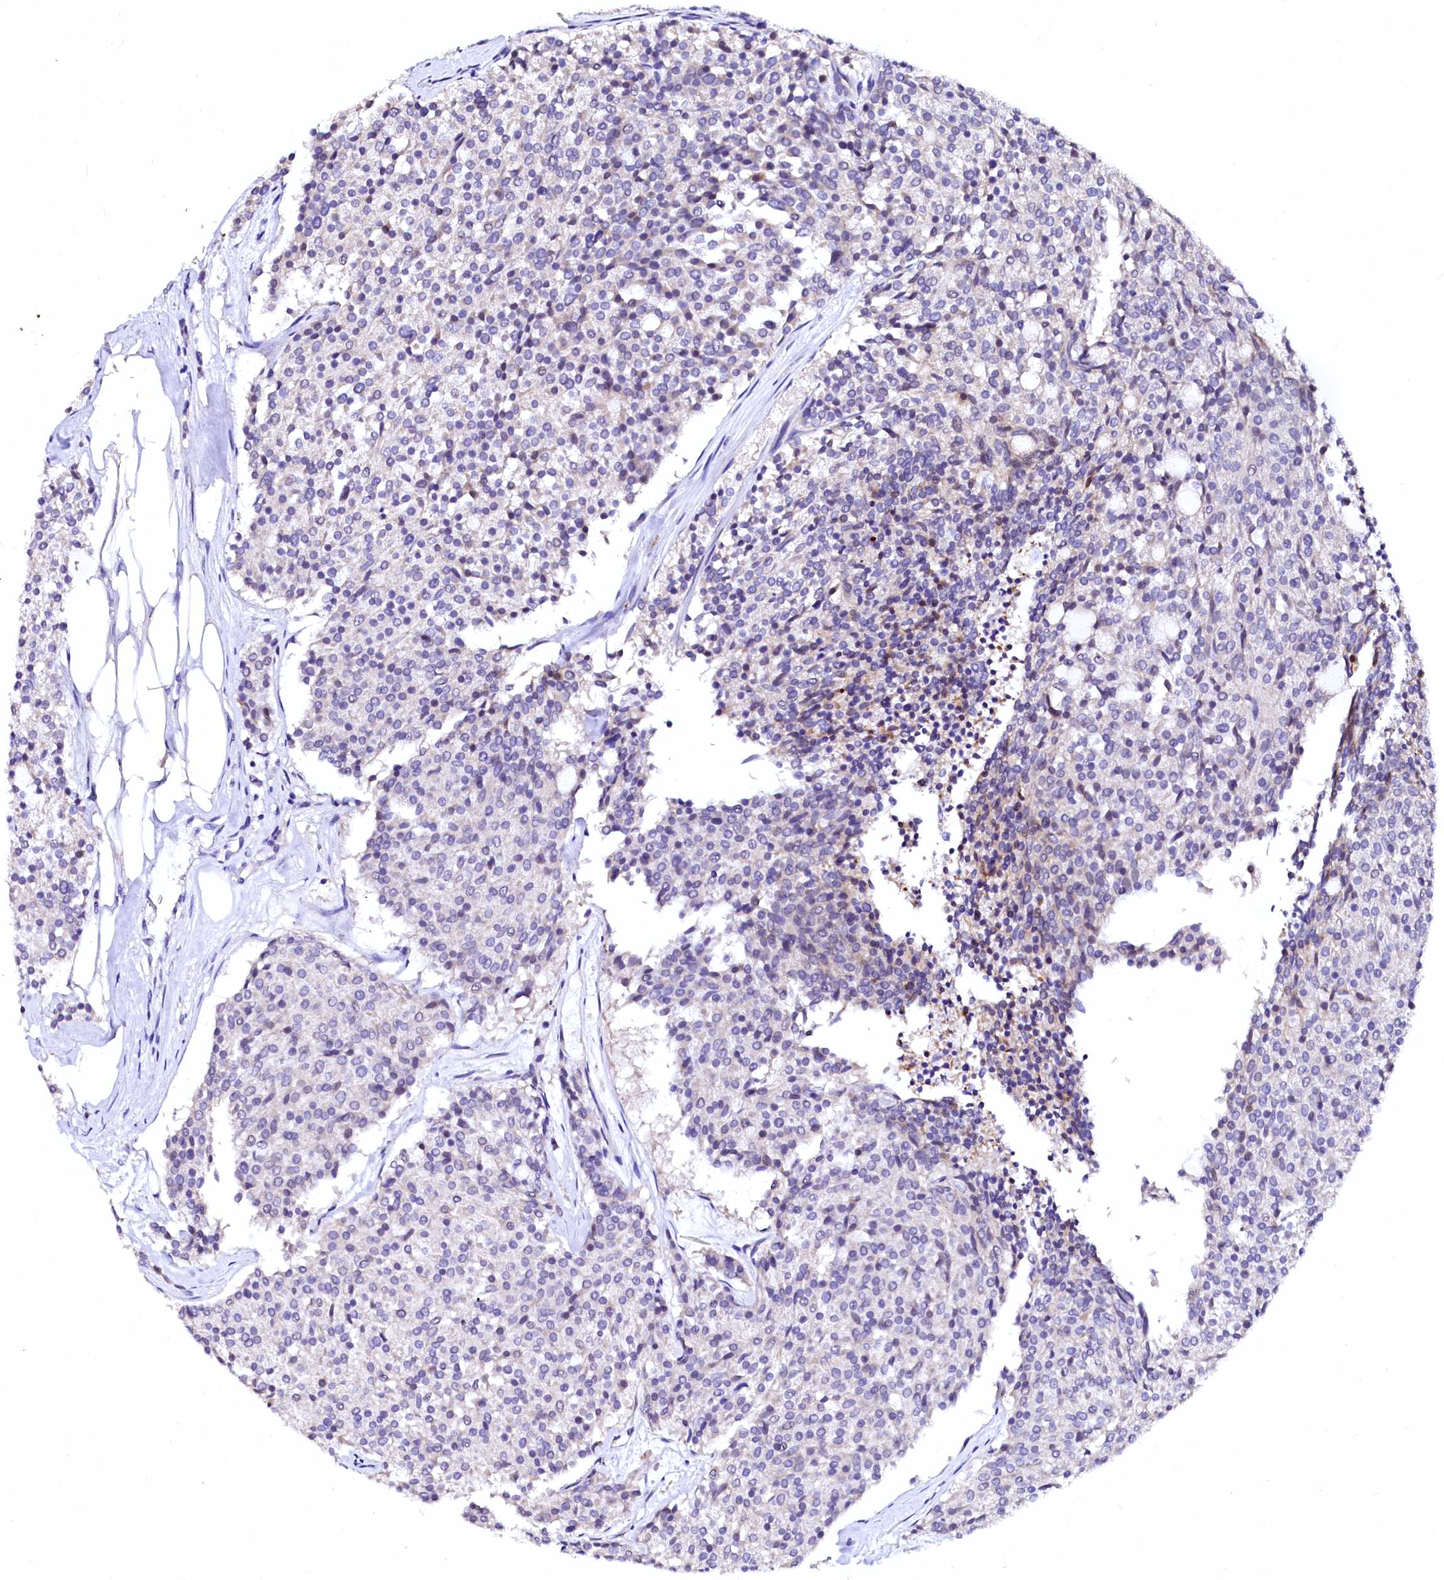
{"staining": {"intensity": "negative", "quantity": "none", "location": "none"}, "tissue": "carcinoid", "cell_type": "Tumor cells", "image_type": "cancer", "snomed": [{"axis": "morphology", "description": "Carcinoid, malignant, NOS"}, {"axis": "topography", "description": "Pancreas"}], "caption": "A histopathology image of human carcinoid is negative for staining in tumor cells.", "gene": "NALF1", "patient": {"sex": "female", "age": 54}}